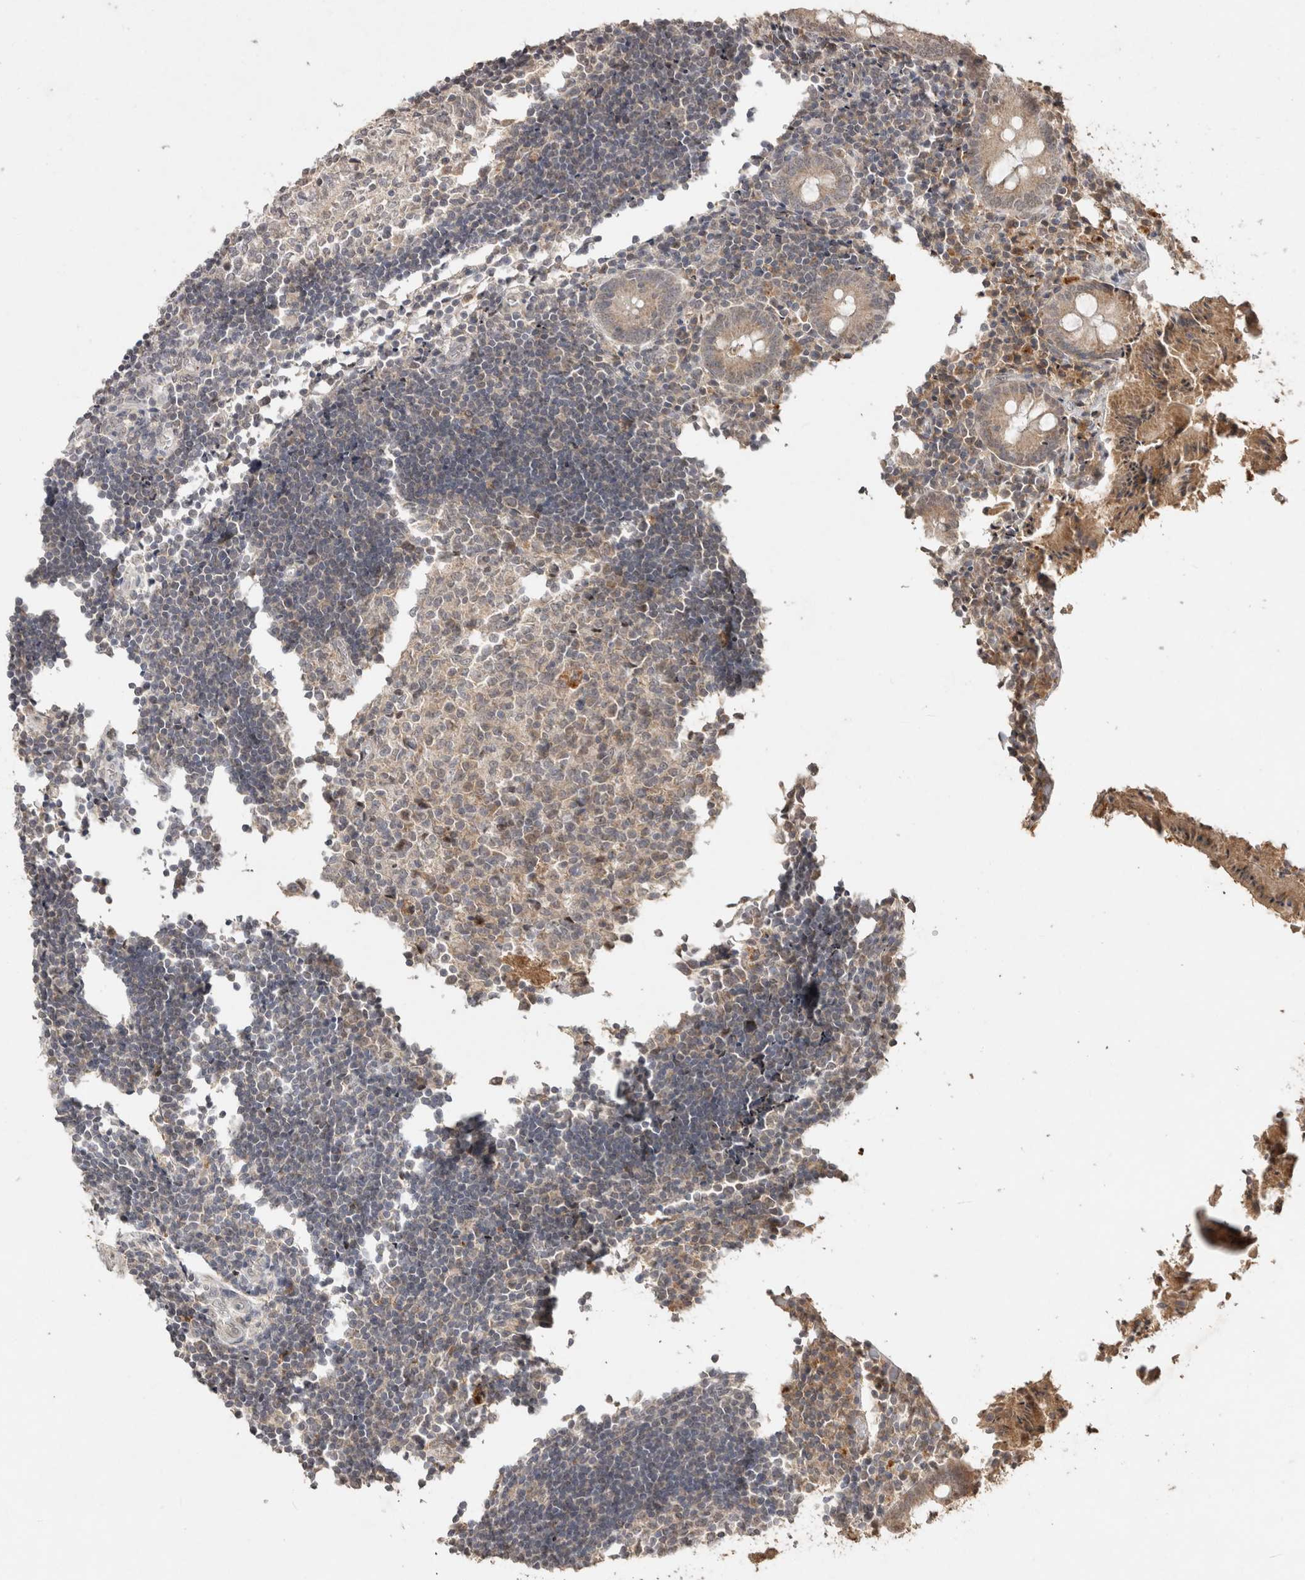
{"staining": {"intensity": "weak", "quantity": "25%-75%", "location": "cytoplasmic/membranous"}, "tissue": "appendix", "cell_type": "Glandular cells", "image_type": "normal", "snomed": [{"axis": "morphology", "description": "Normal tissue, NOS"}, {"axis": "topography", "description": "Appendix"}], "caption": "Immunohistochemistry (IHC) image of unremarkable appendix: human appendix stained using IHC demonstrates low levels of weak protein expression localized specifically in the cytoplasmic/membranous of glandular cells, appearing as a cytoplasmic/membranous brown color.", "gene": "FAM3A", "patient": {"sex": "female", "age": 17}}